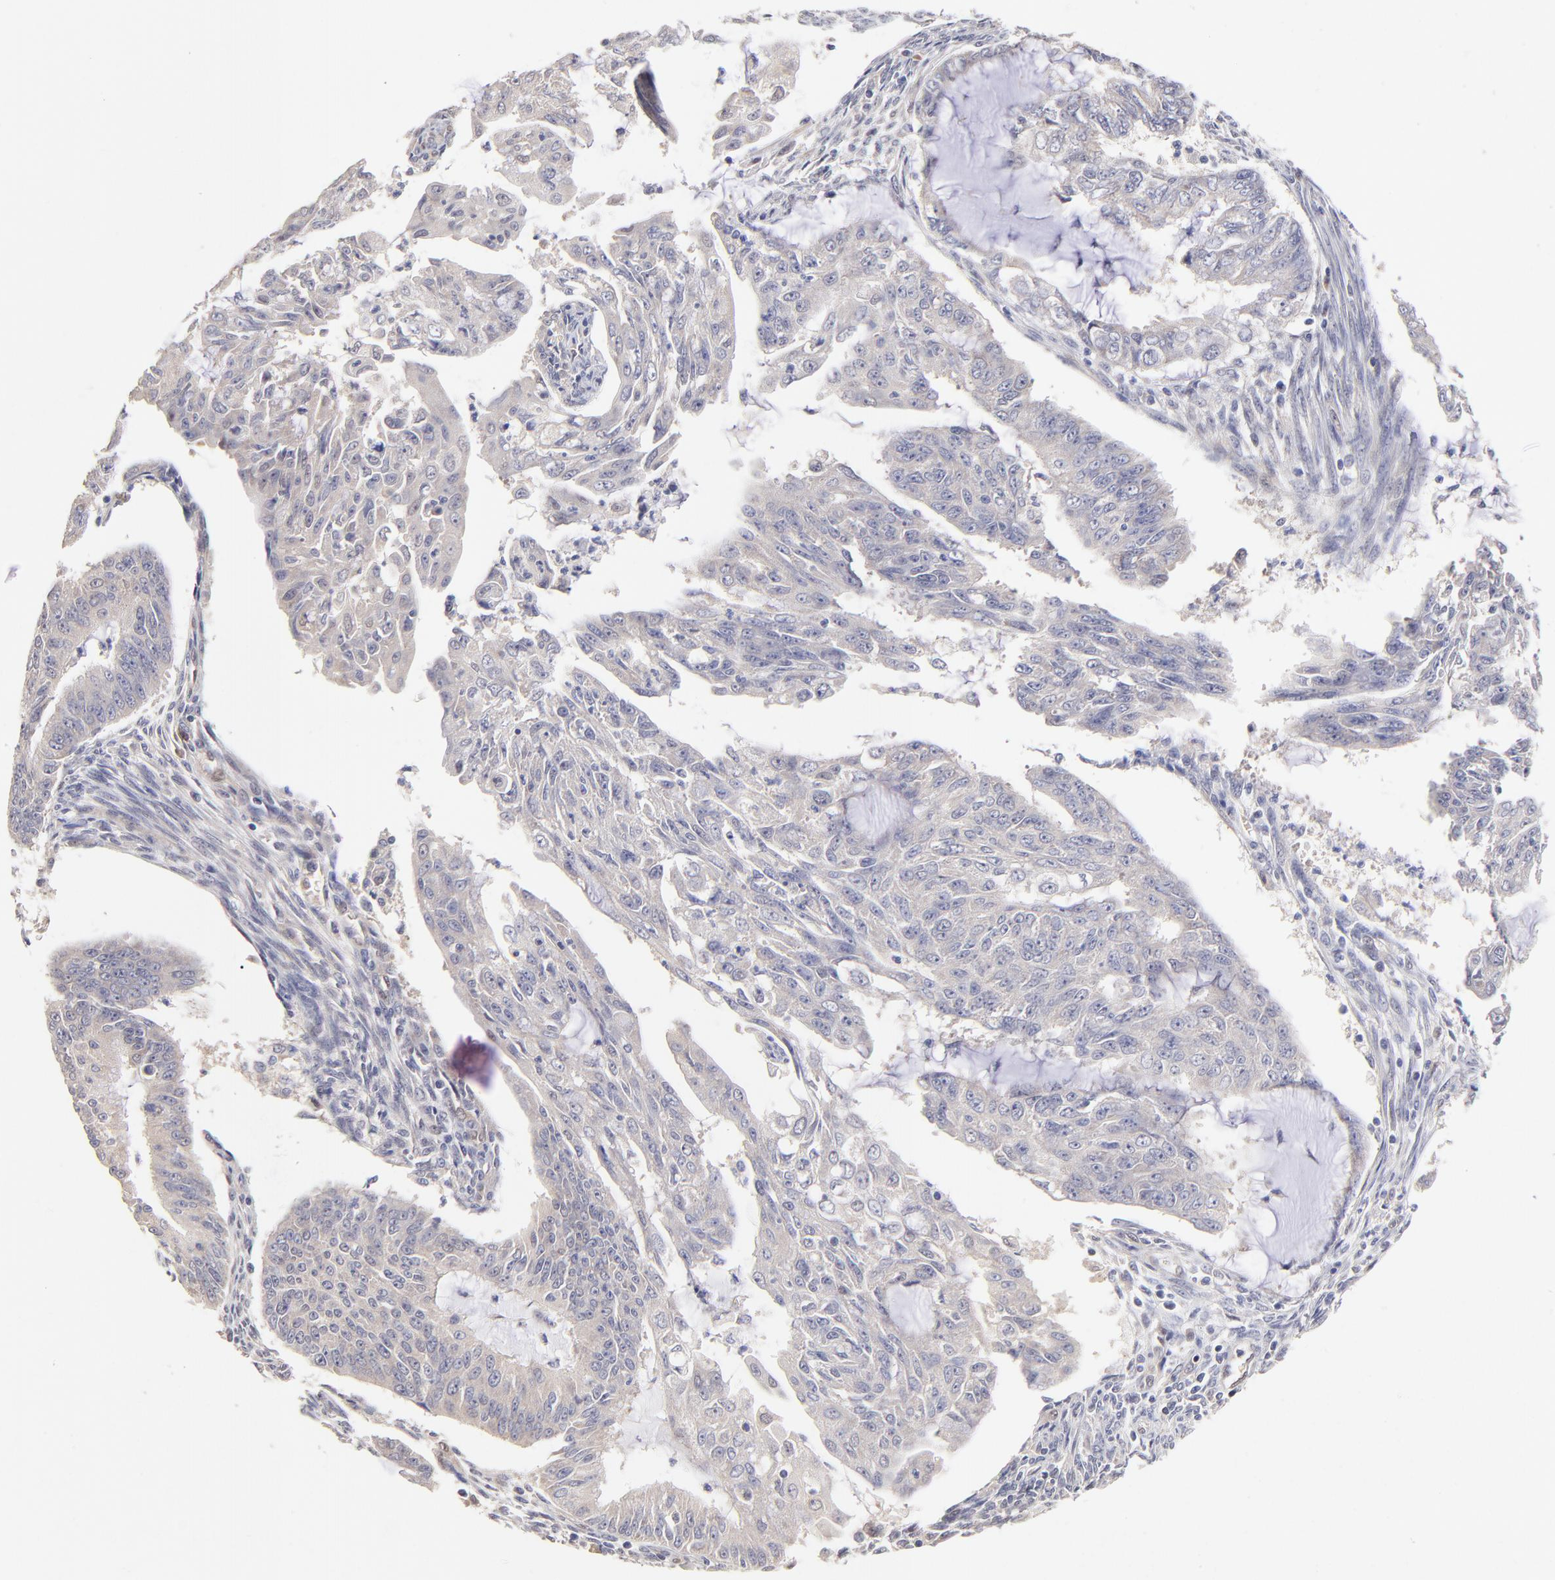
{"staining": {"intensity": "weak", "quantity": ">75%", "location": "cytoplasmic/membranous"}, "tissue": "endometrial cancer", "cell_type": "Tumor cells", "image_type": "cancer", "snomed": [{"axis": "morphology", "description": "Adenocarcinoma, NOS"}, {"axis": "topography", "description": "Endometrium"}], "caption": "This histopathology image displays IHC staining of adenocarcinoma (endometrial), with low weak cytoplasmic/membranous positivity in about >75% of tumor cells.", "gene": "ZNF10", "patient": {"sex": "female", "age": 75}}